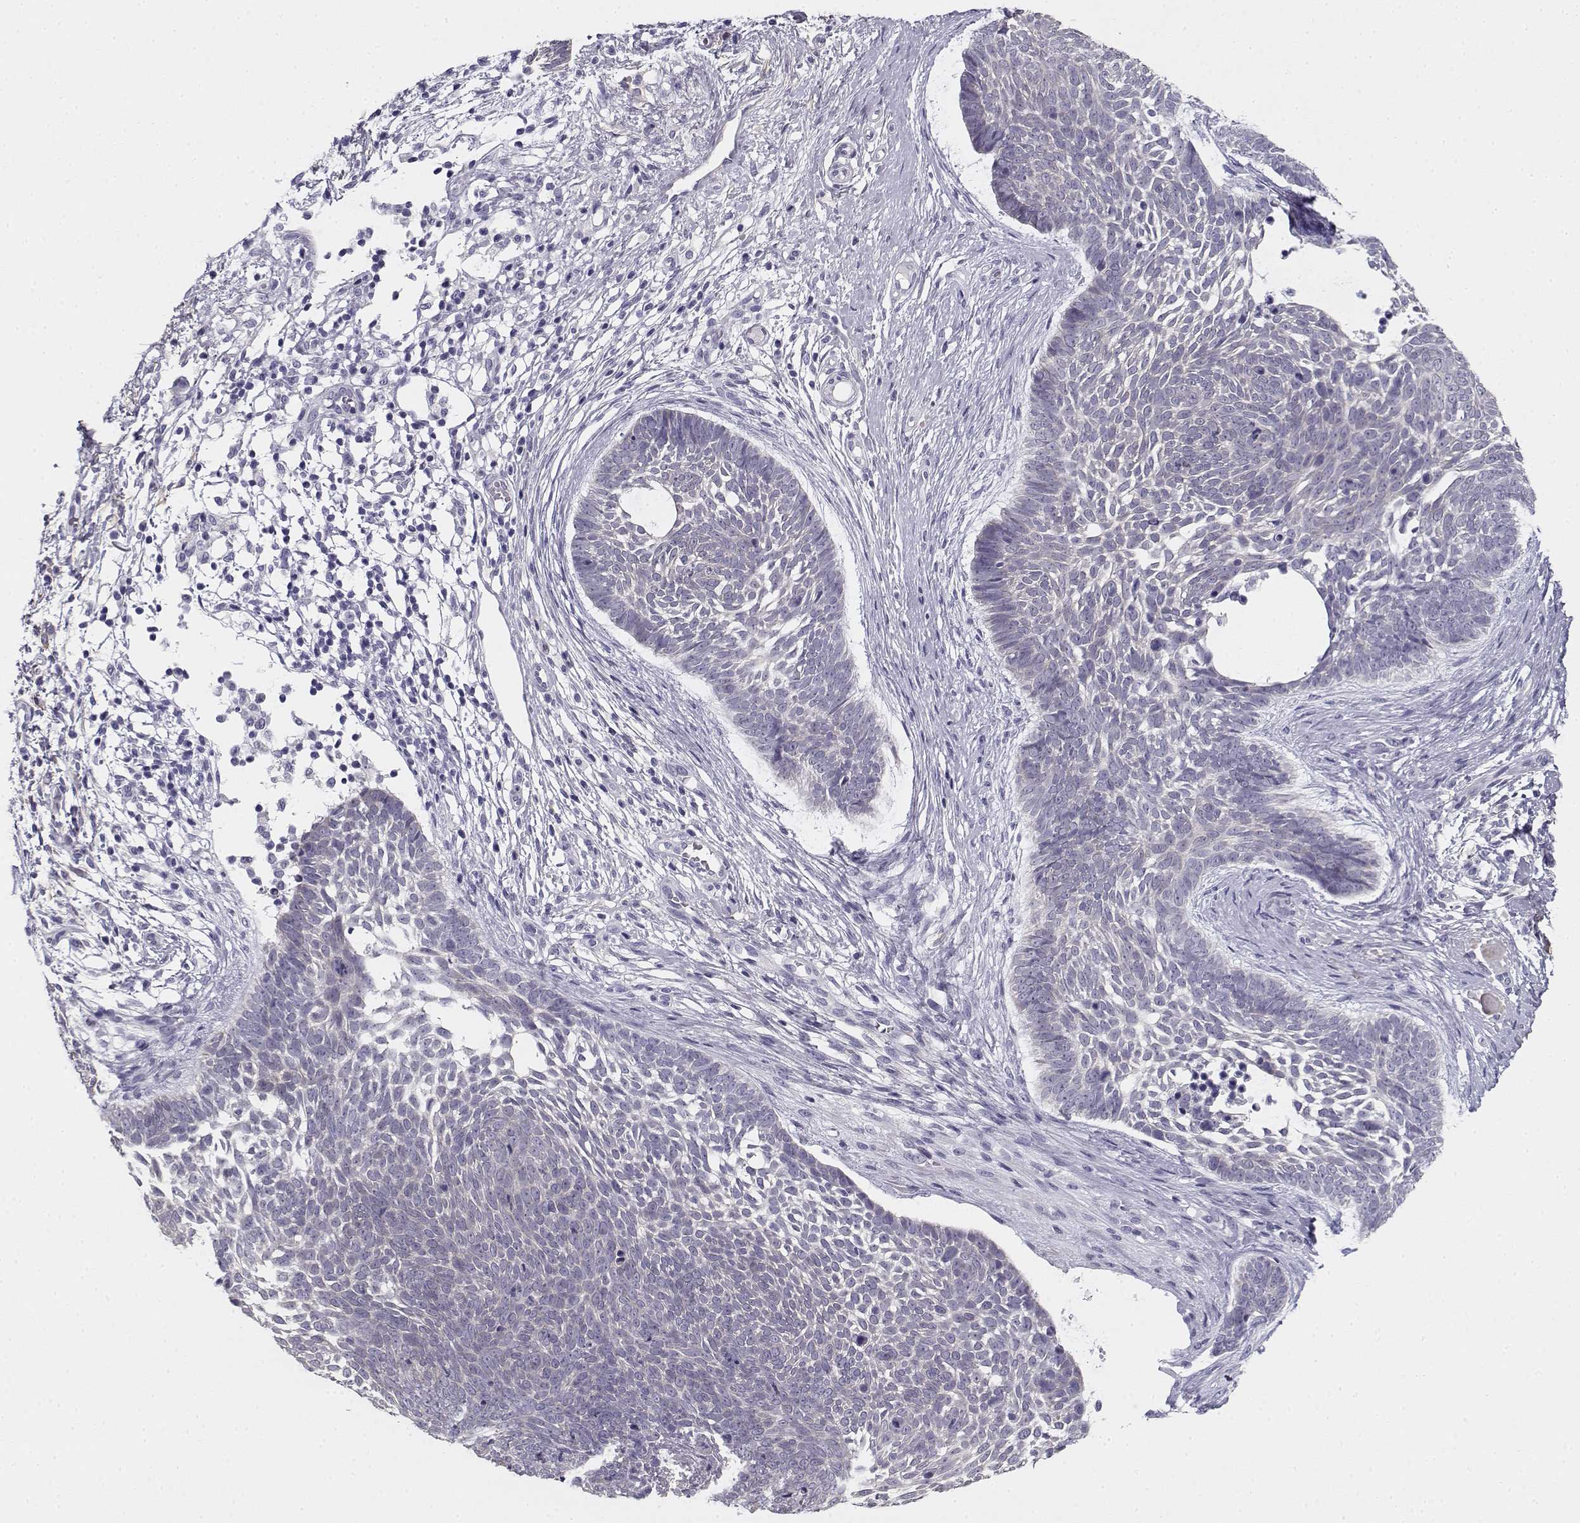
{"staining": {"intensity": "negative", "quantity": "none", "location": "none"}, "tissue": "skin cancer", "cell_type": "Tumor cells", "image_type": "cancer", "snomed": [{"axis": "morphology", "description": "Basal cell carcinoma"}, {"axis": "topography", "description": "Skin"}], "caption": "Immunohistochemical staining of skin cancer reveals no significant staining in tumor cells.", "gene": "CREB3L3", "patient": {"sex": "male", "age": 85}}